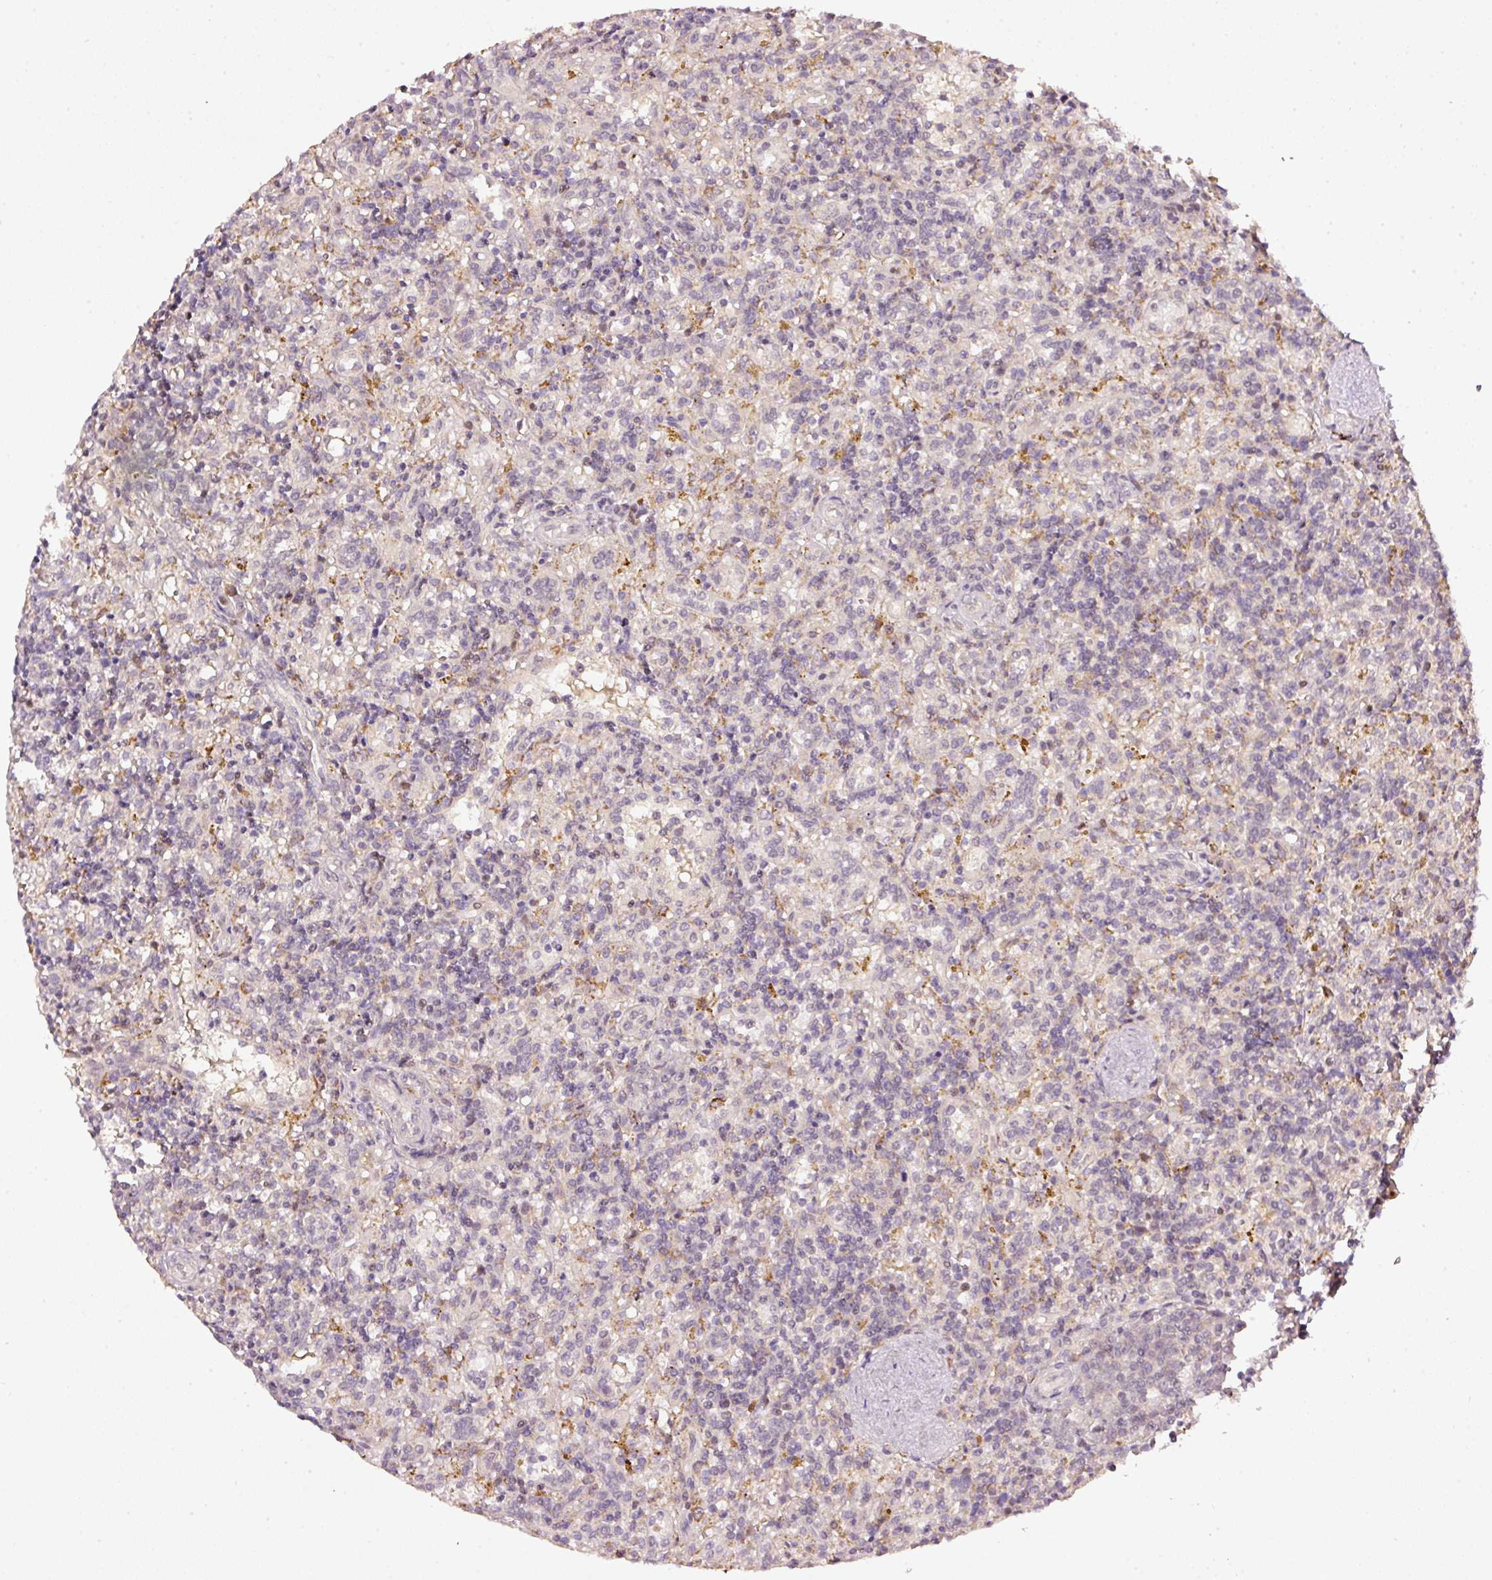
{"staining": {"intensity": "negative", "quantity": "none", "location": "none"}, "tissue": "lymphoma", "cell_type": "Tumor cells", "image_type": "cancer", "snomed": [{"axis": "morphology", "description": "Malignant lymphoma, non-Hodgkin's type, Low grade"}, {"axis": "topography", "description": "Spleen"}], "caption": "Lymphoma stained for a protein using IHC exhibits no positivity tumor cells.", "gene": "PCDHB1", "patient": {"sex": "male", "age": 67}}